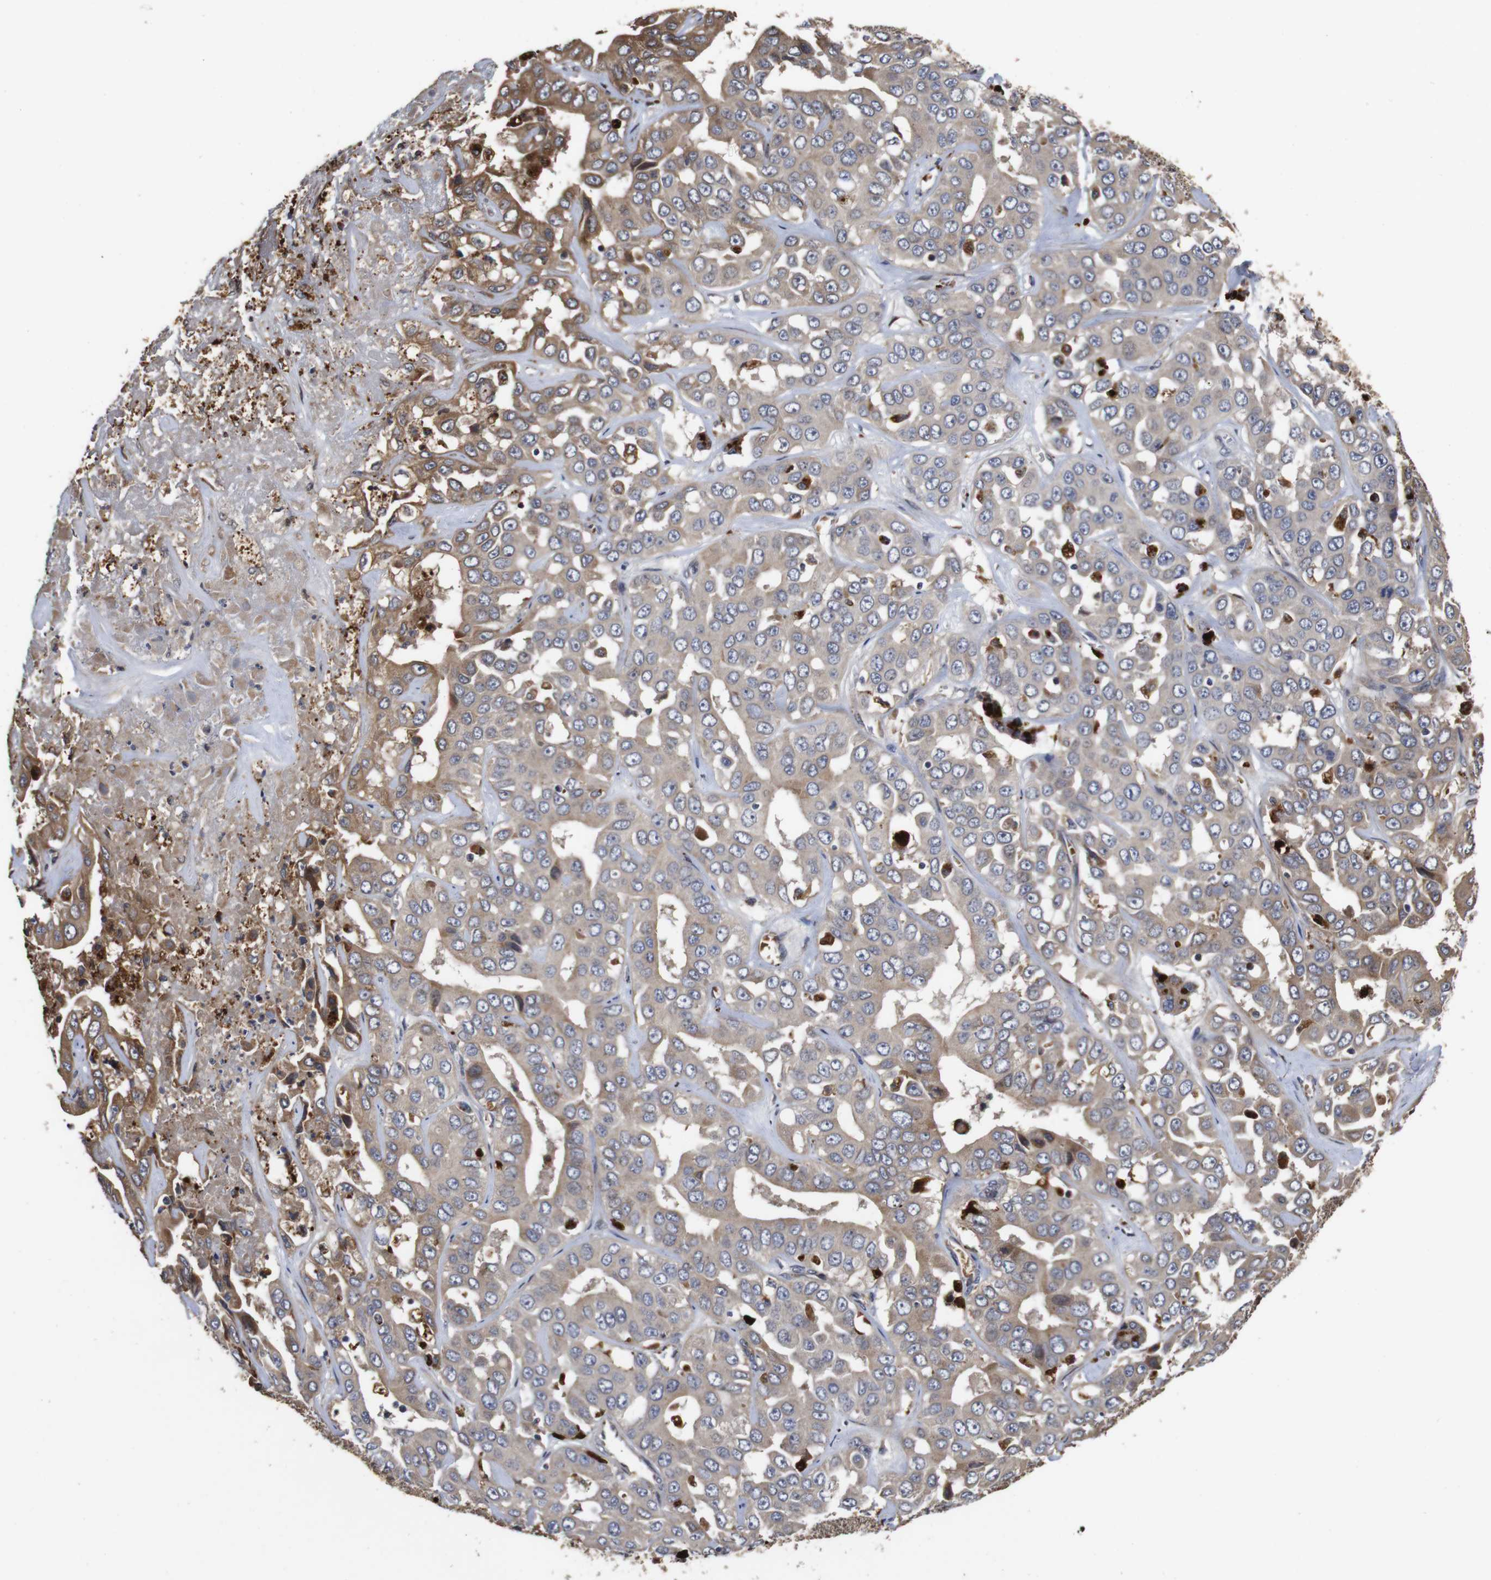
{"staining": {"intensity": "moderate", "quantity": "<25%", "location": "cytoplasmic/membranous"}, "tissue": "liver cancer", "cell_type": "Tumor cells", "image_type": "cancer", "snomed": [{"axis": "morphology", "description": "Cholangiocarcinoma"}, {"axis": "topography", "description": "Liver"}], "caption": "Immunohistochemical staining of liver cholangiocarcinoma displays moderate cytoplasmic/membranous protein staining in approximately <25% of tumor cells. (Brightfield microscopy of DAB IHC at high magnification).", "gene": "PTPN14", "patient": {"sex": "female", "age": 52}}